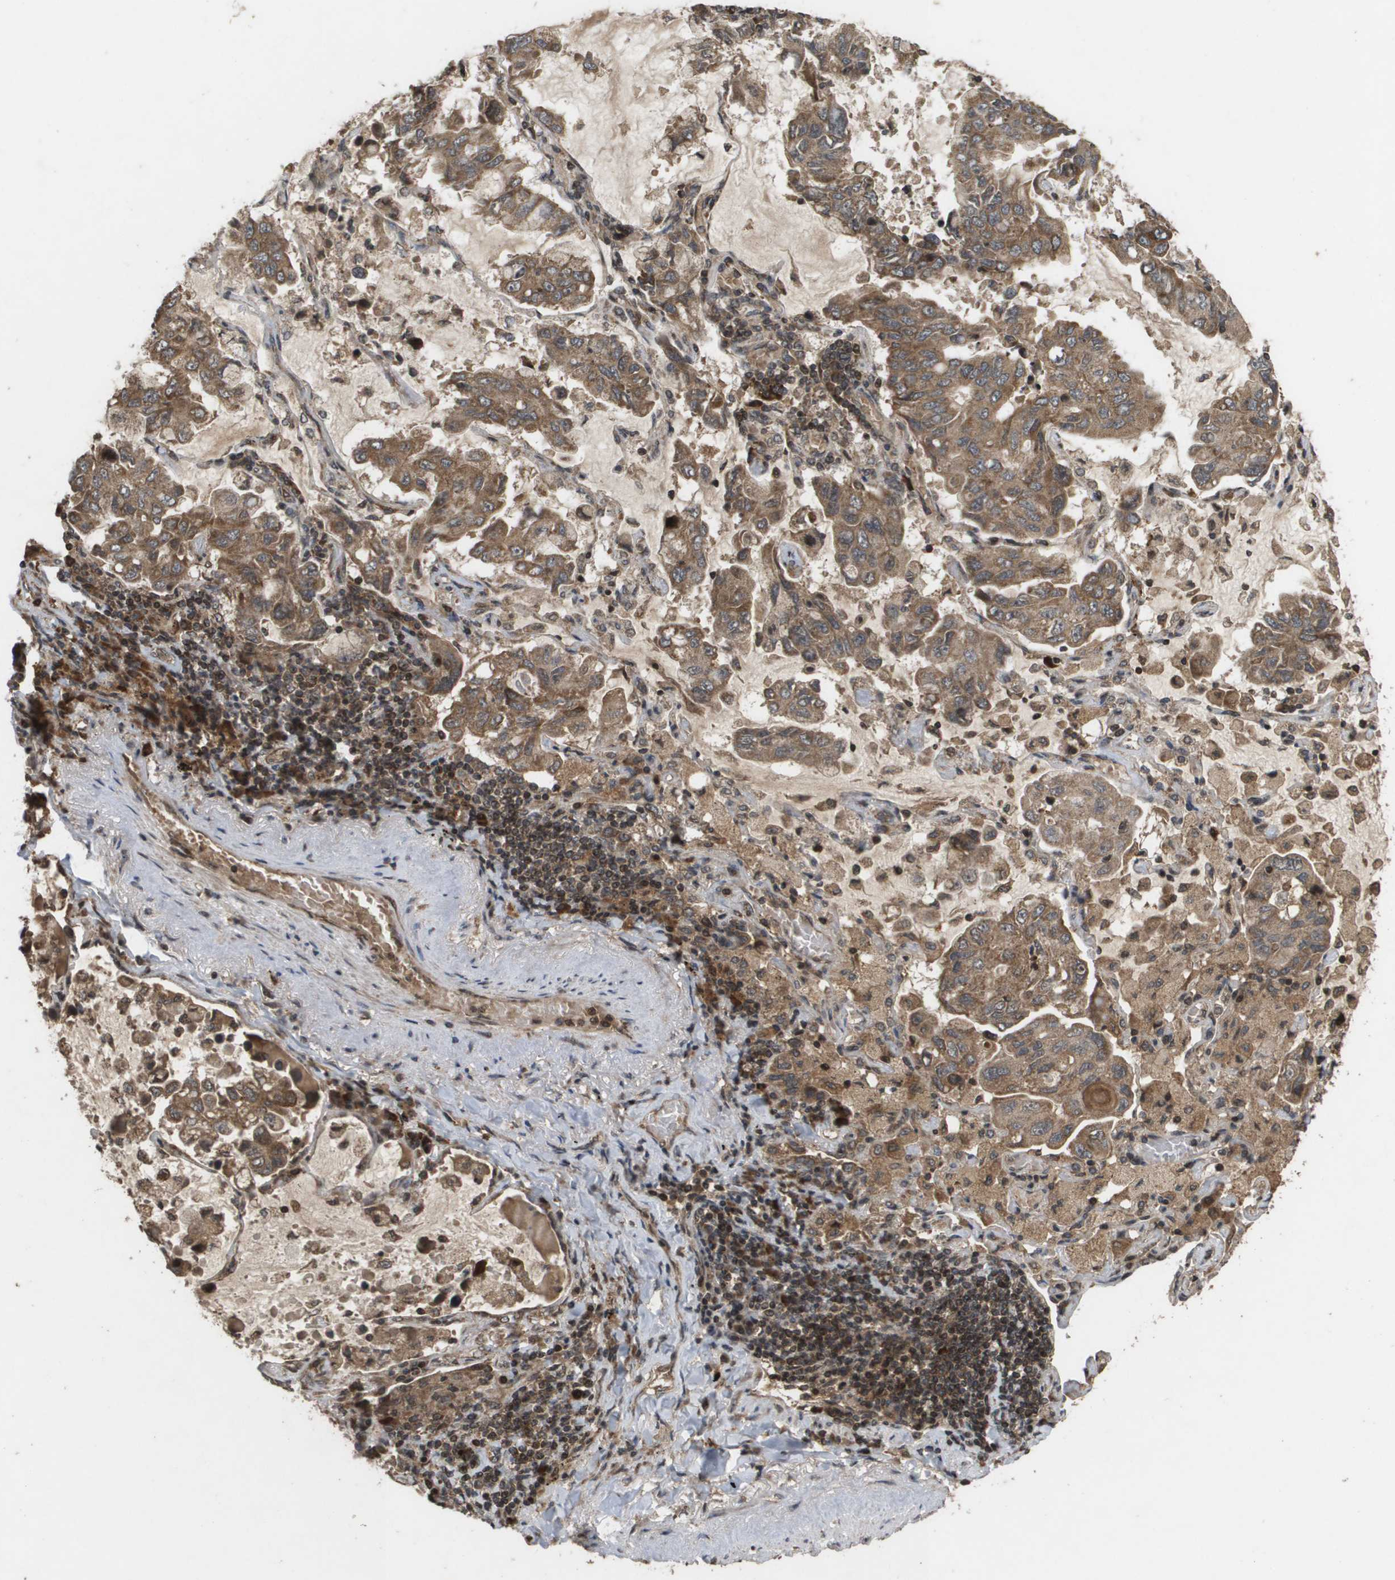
{"staining": {"intensity": "moderate", "quantity": ">75%", "location": "cytoplasmic/membranous"}, "tissue": "lung cancer", "cell_type": "Tumor cells", "image_type": "cancer", "snomed": [{"axis": "morphology", "description": "Adenocarcinoma, NOS"}, {"axis": "topography", "description": "Lung"}], "caption": "Human adenocarcinoma (lung) stained for a protein (brown) exhibits moderate cytoplasmic/membranous positive expression in approximately >75% of tumor cells.", "gene": "KIF11", "patient": {"sex": "male", "age": 64}}